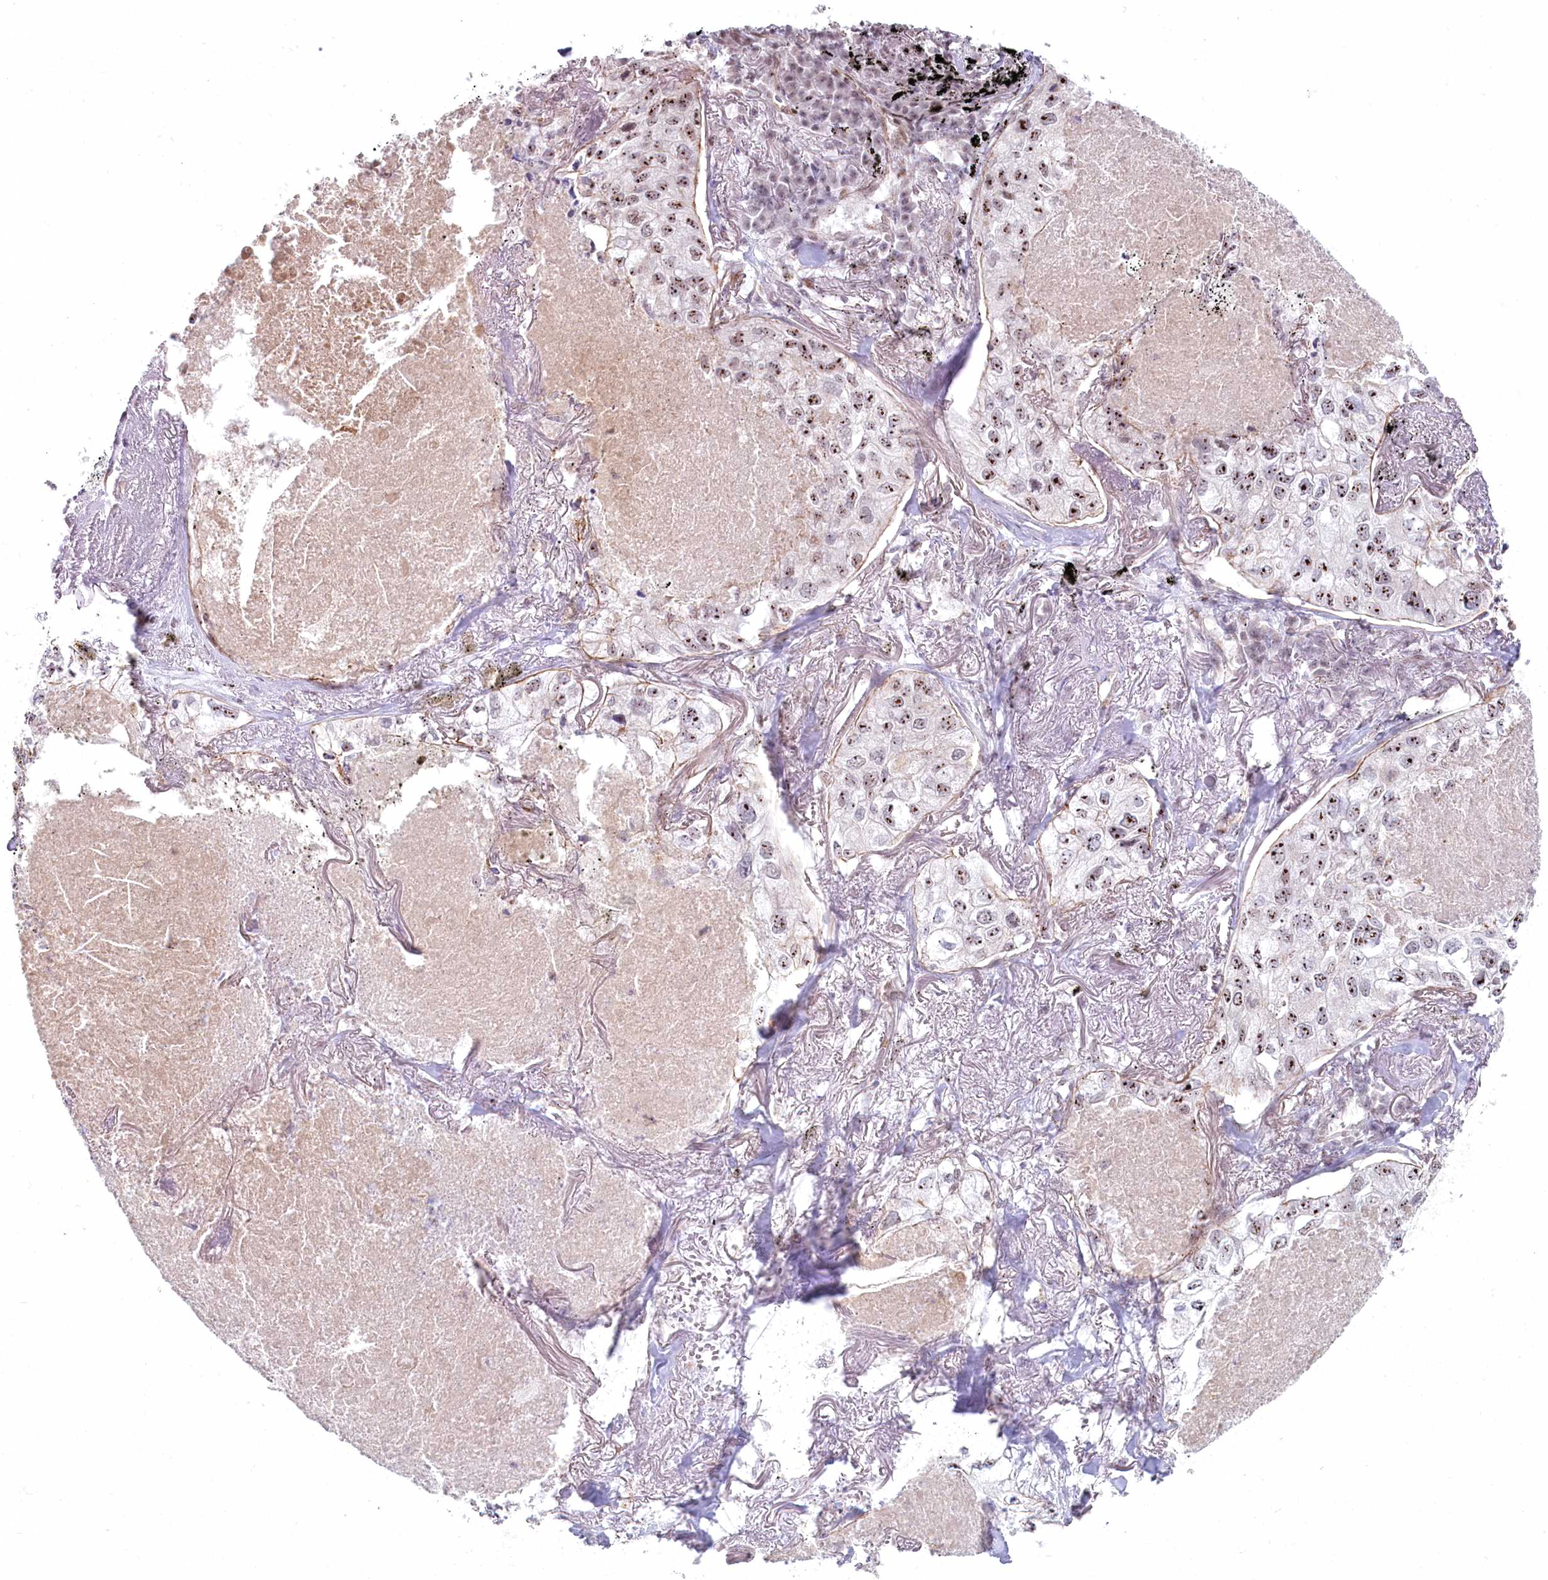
{"staining": {"intensity": "strong", "quantity": ">75%", "location": "nuclear"}, "tissue": "lung cancer", "cell_type": "Tumor cells", "image_type": "cancer", "snomed": [{"axis": "morphology", "description": "Adenocarcinoma, NOS"}, {"axis": "topography", "description": "Lung"}], "caption": "Approximately >75% of tumor cells in human lung adenocarcinoma demonstrate strong nuclear protein expression as visualized by brown immunohistochemical staining.", "gene": "ABHD8", "patient": {"sex": "male", "age": 65}}